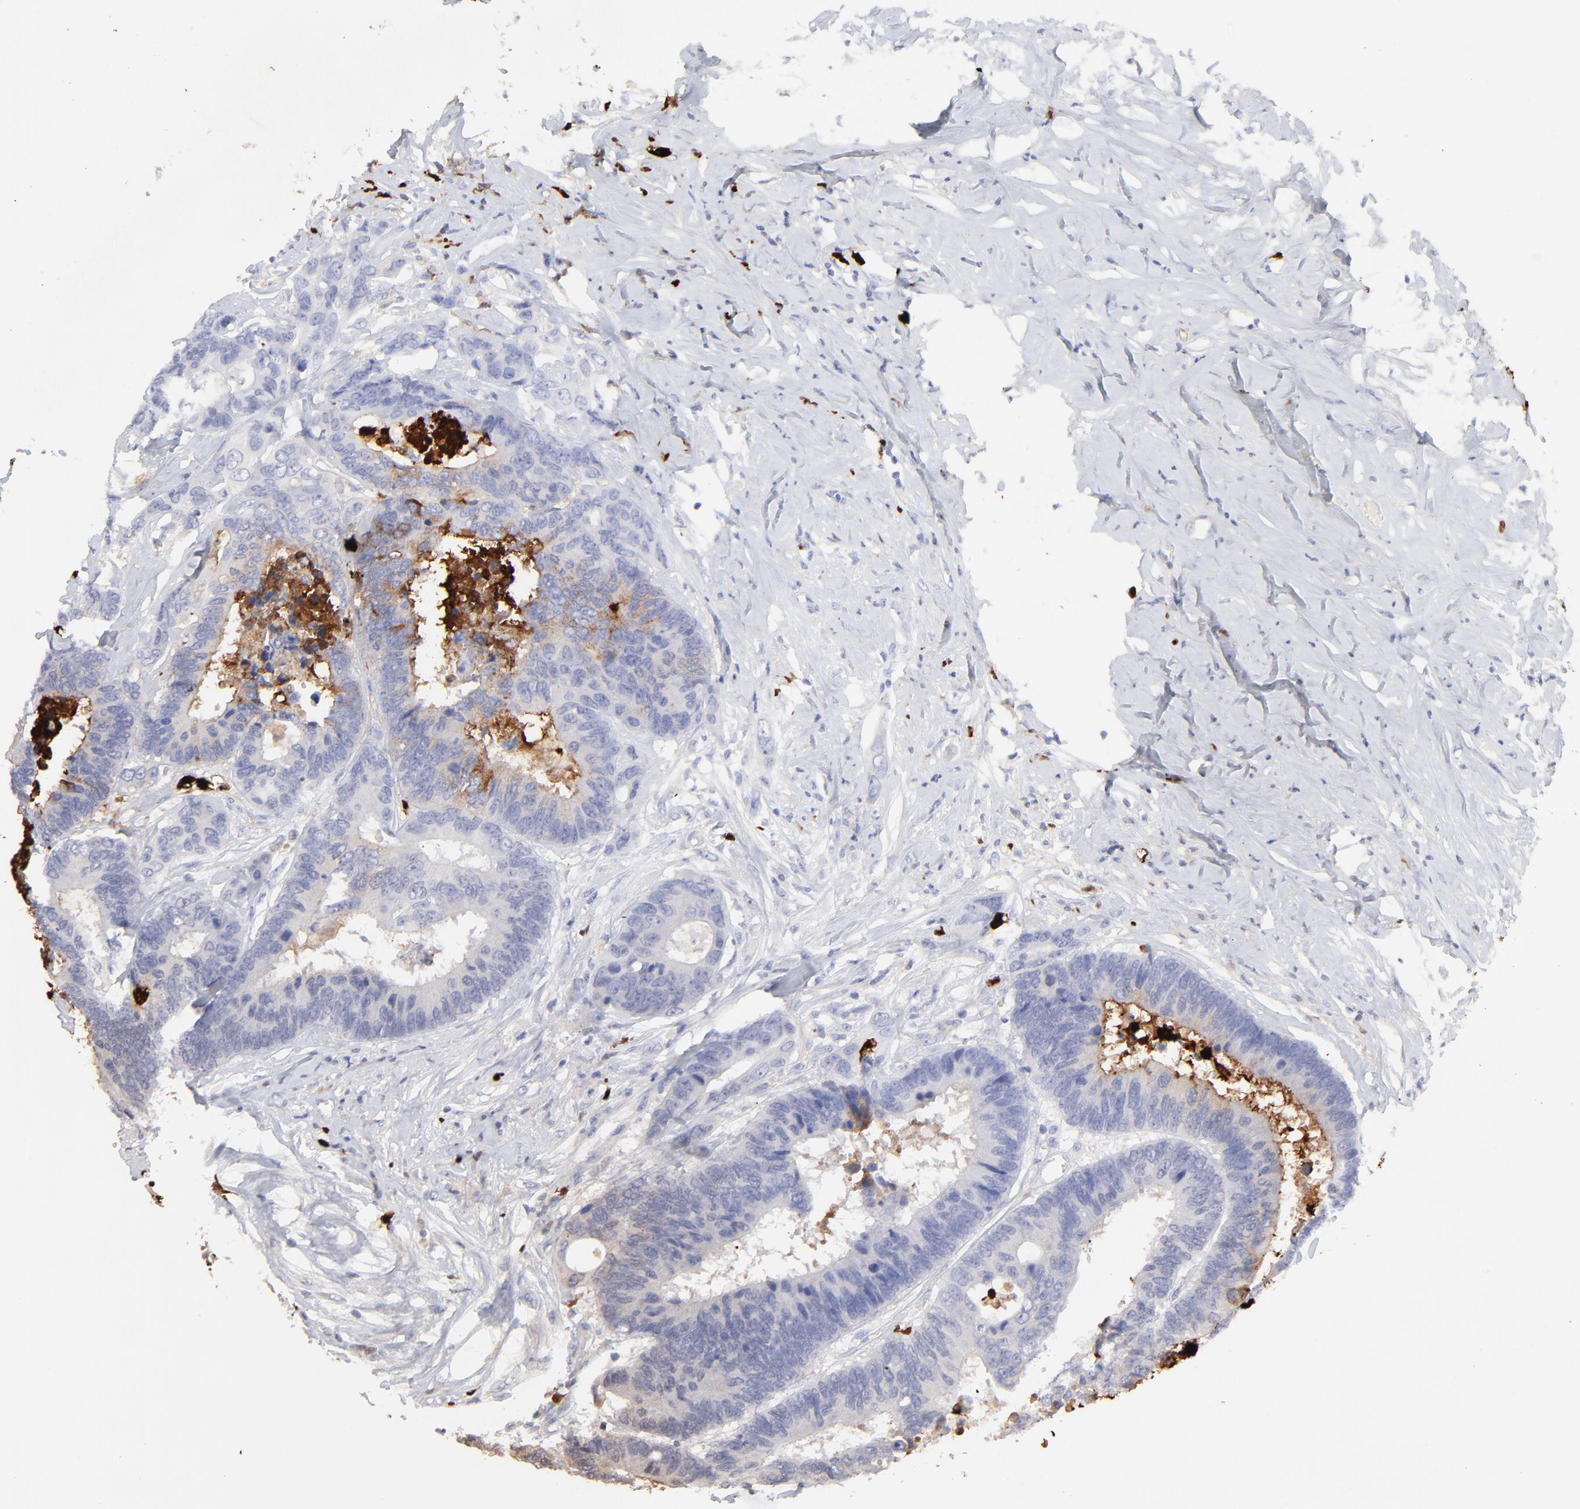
{"staining": {"intensity": "negative", "quantity": "none", "location": "none"}, "tissue": "colorectal cancer", "cell_type": "Tumor cells", "image_type": "cancer", "snomed": [{"axis": "morphology", "description": "Adenocarcinoma, NOS"}, {"axis": "topography", "description": "Rectum"}], "caption": "Histopathology image shows no significant protein expression in tumor cells of adenocarcinoma (colorectal).", "gene": "S100A12", "patient": {"sex": "male", "age": 55}}